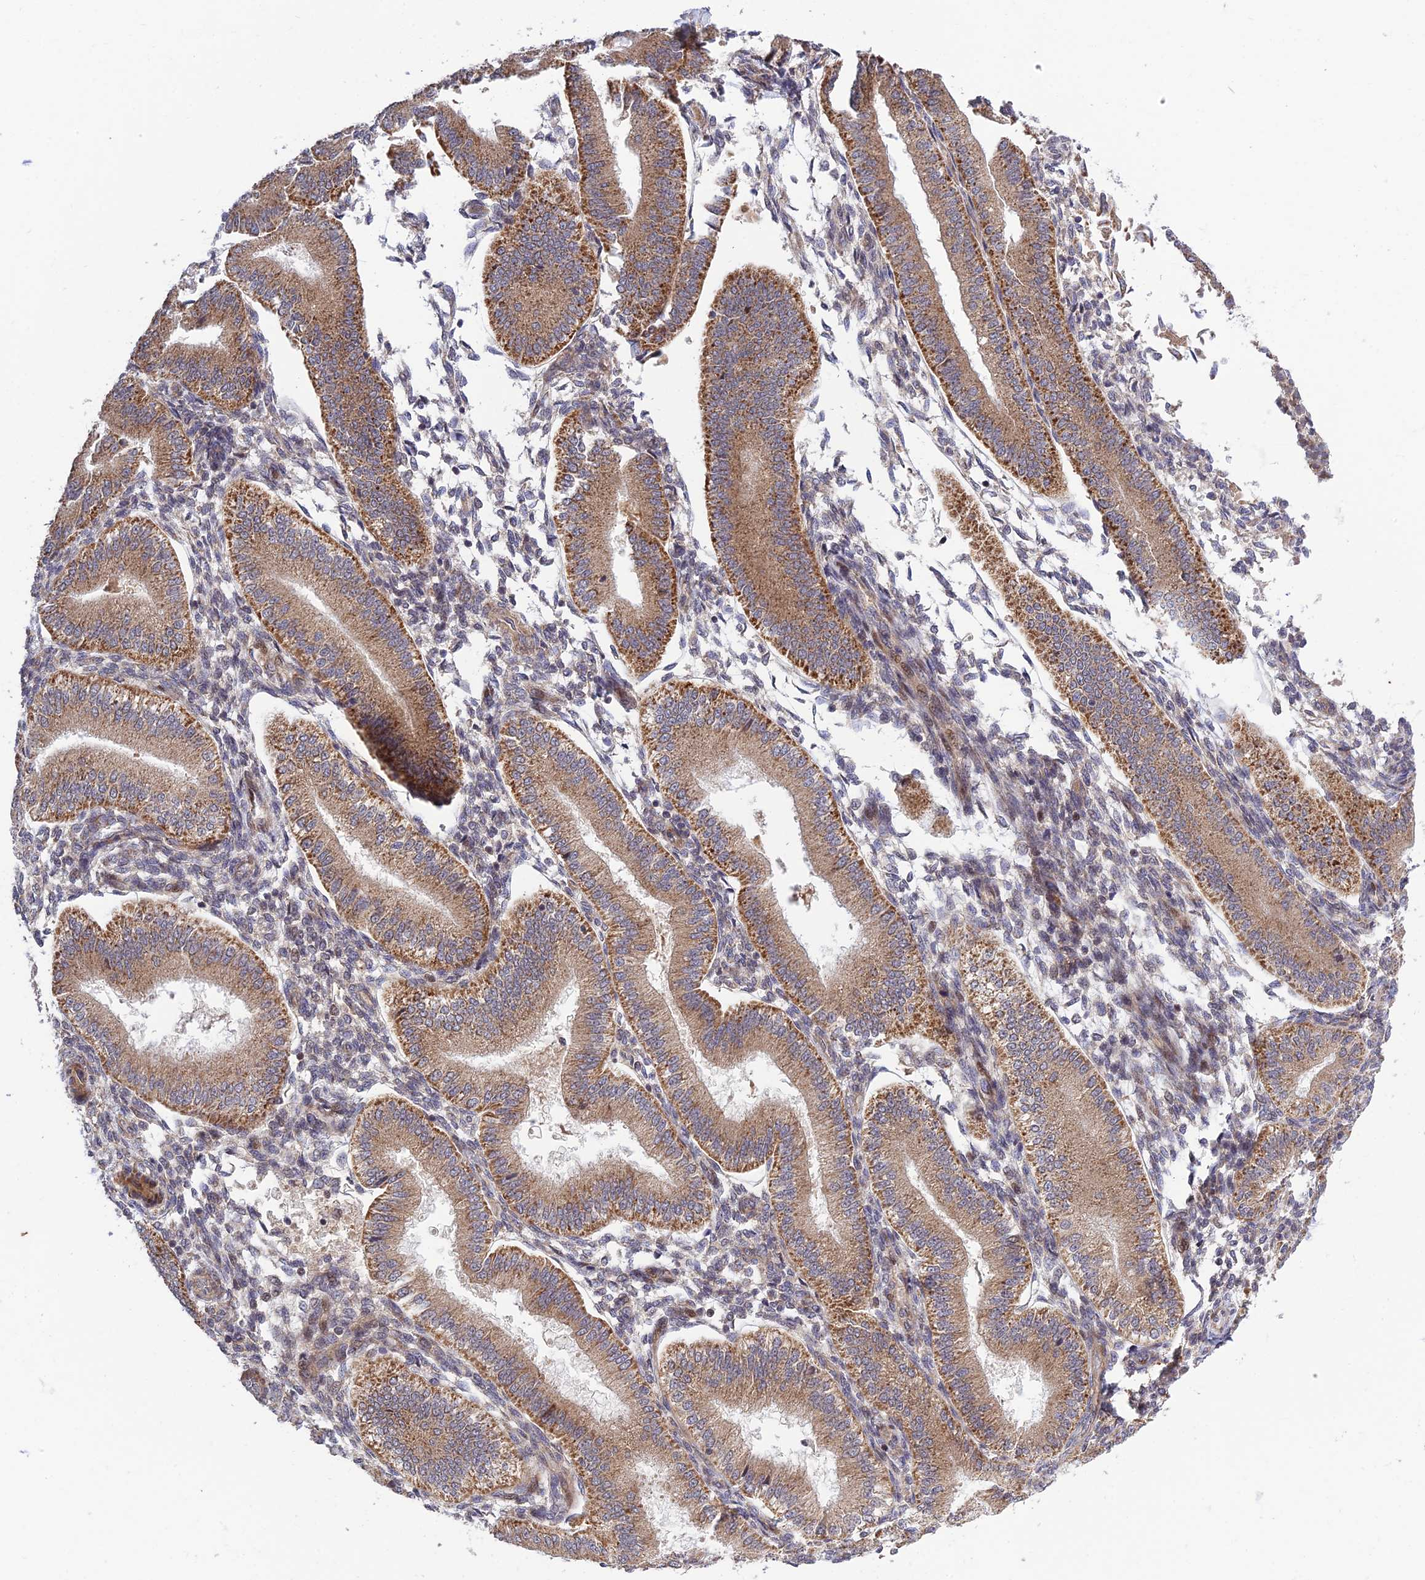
{"staining": {"intensity": "moderate", "quantity": "<25%", "location": "cytoplasmic/membranous"}, "tissue": "endometrium", "cell_type": "Cells in endometrial stroma", "image_type": "normal", "snomed": [{"axis": "morphology", "description": "Normal tissue, NOS"}, {"axis": "topography", "description": "Endometrium"}], "caption": "A low amount of moderate cytoplasmic/membranous staining is identified in approximately <25% of cells in endometrial stroma in normal endometrium.", "gene": "PLEKHG2", "patient": {"sex": "female", "age": 39}}